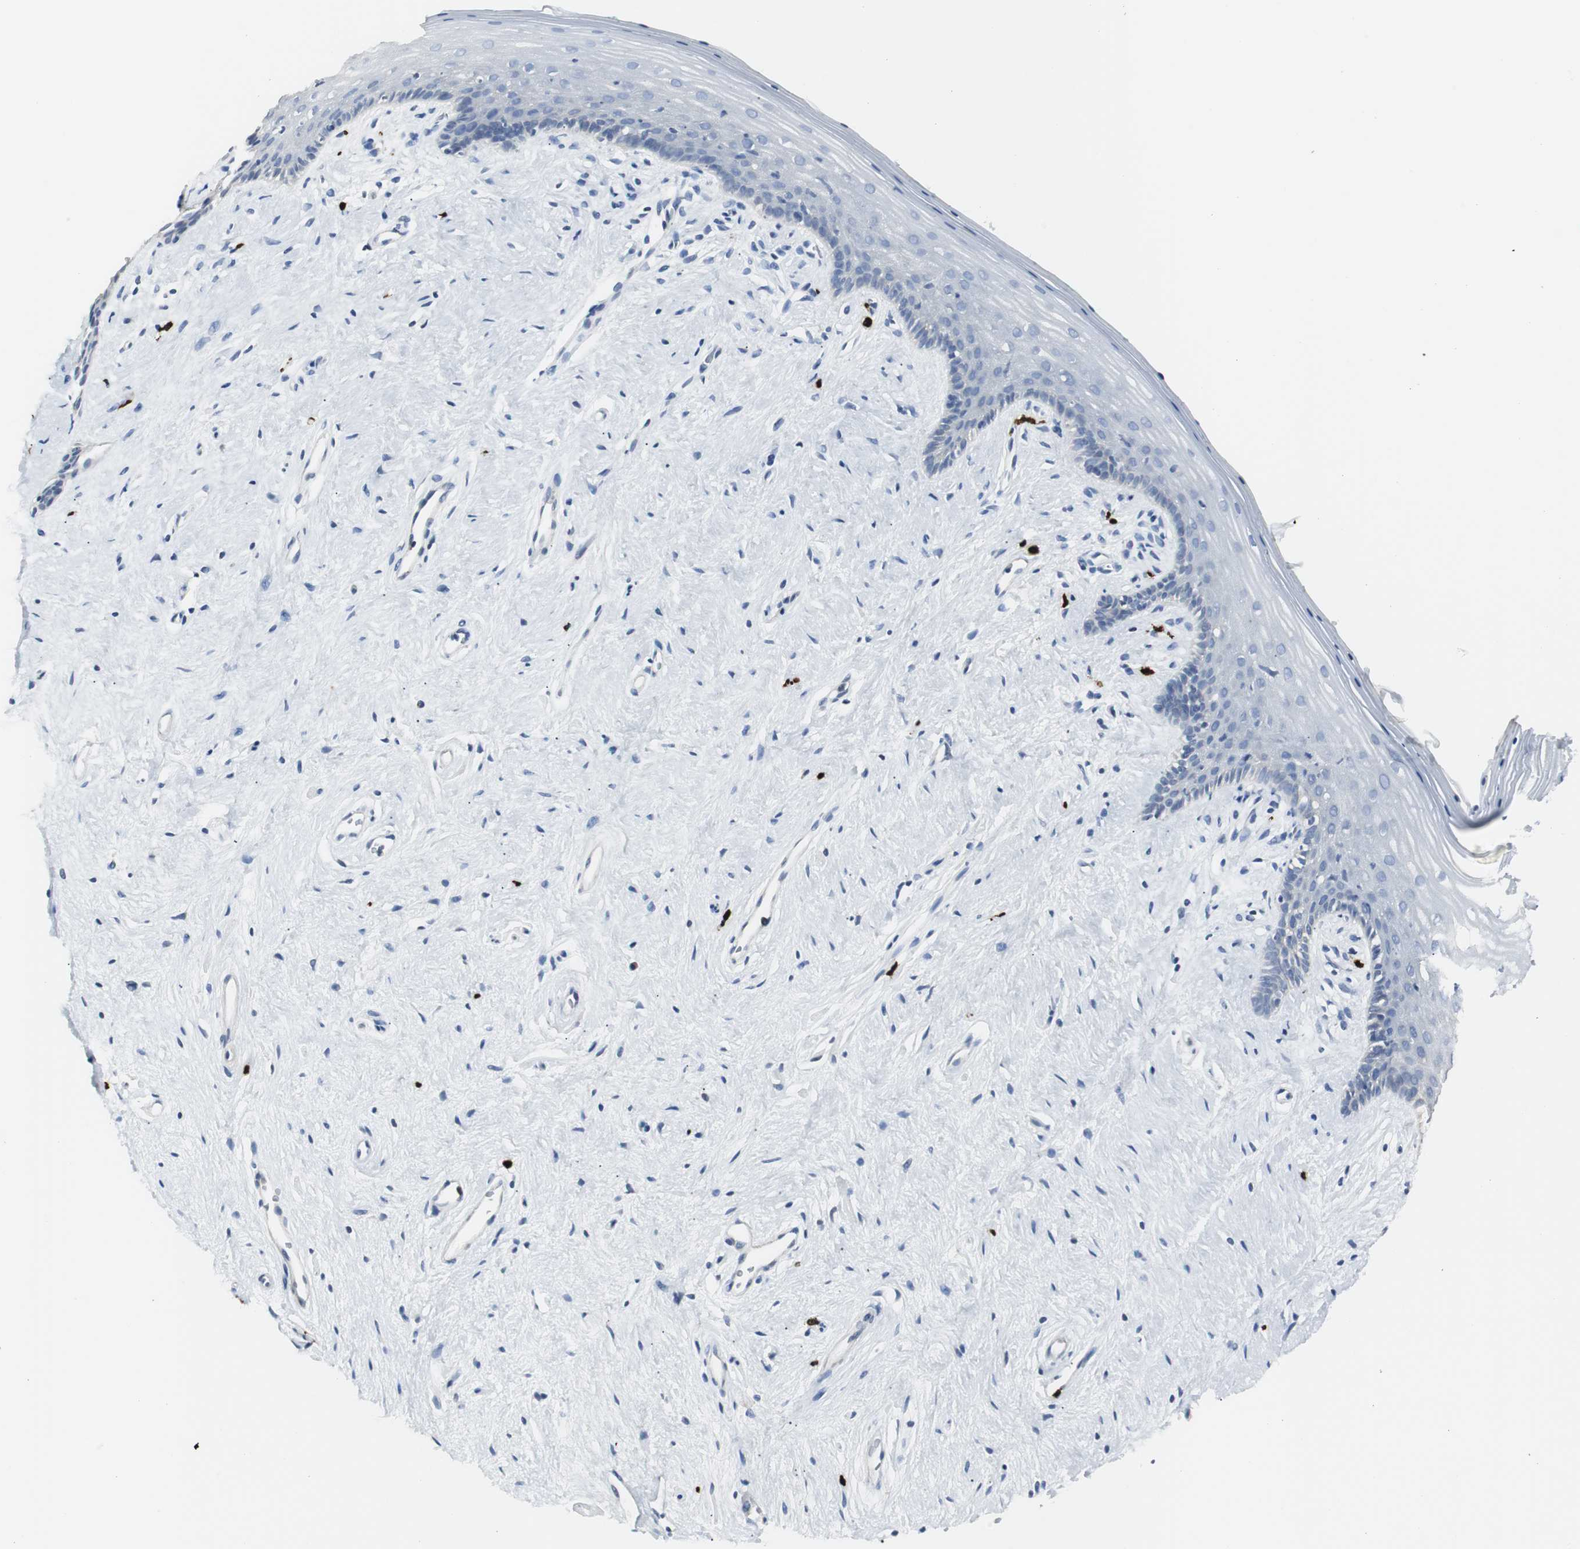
{"staining": {"intensity": "negative", "quantity": "none", "location": "none"}, "tissue": "vagina", "cell_type": "Squamous epithelial cells", "image_type": "normal", "snomed": [{"axis": "morphology", "description": "Normal tissue, NOS"}, {"axis": "topography", "description": "Vagina"}], "caption": "Immunohistochemistry histopathology image of normal human vagina stained for a protein (brown), which exhibits no positivity in squamous epithelial cells.", "gene": "RASA1", "patient": {"sex": "female", "age": 44}}